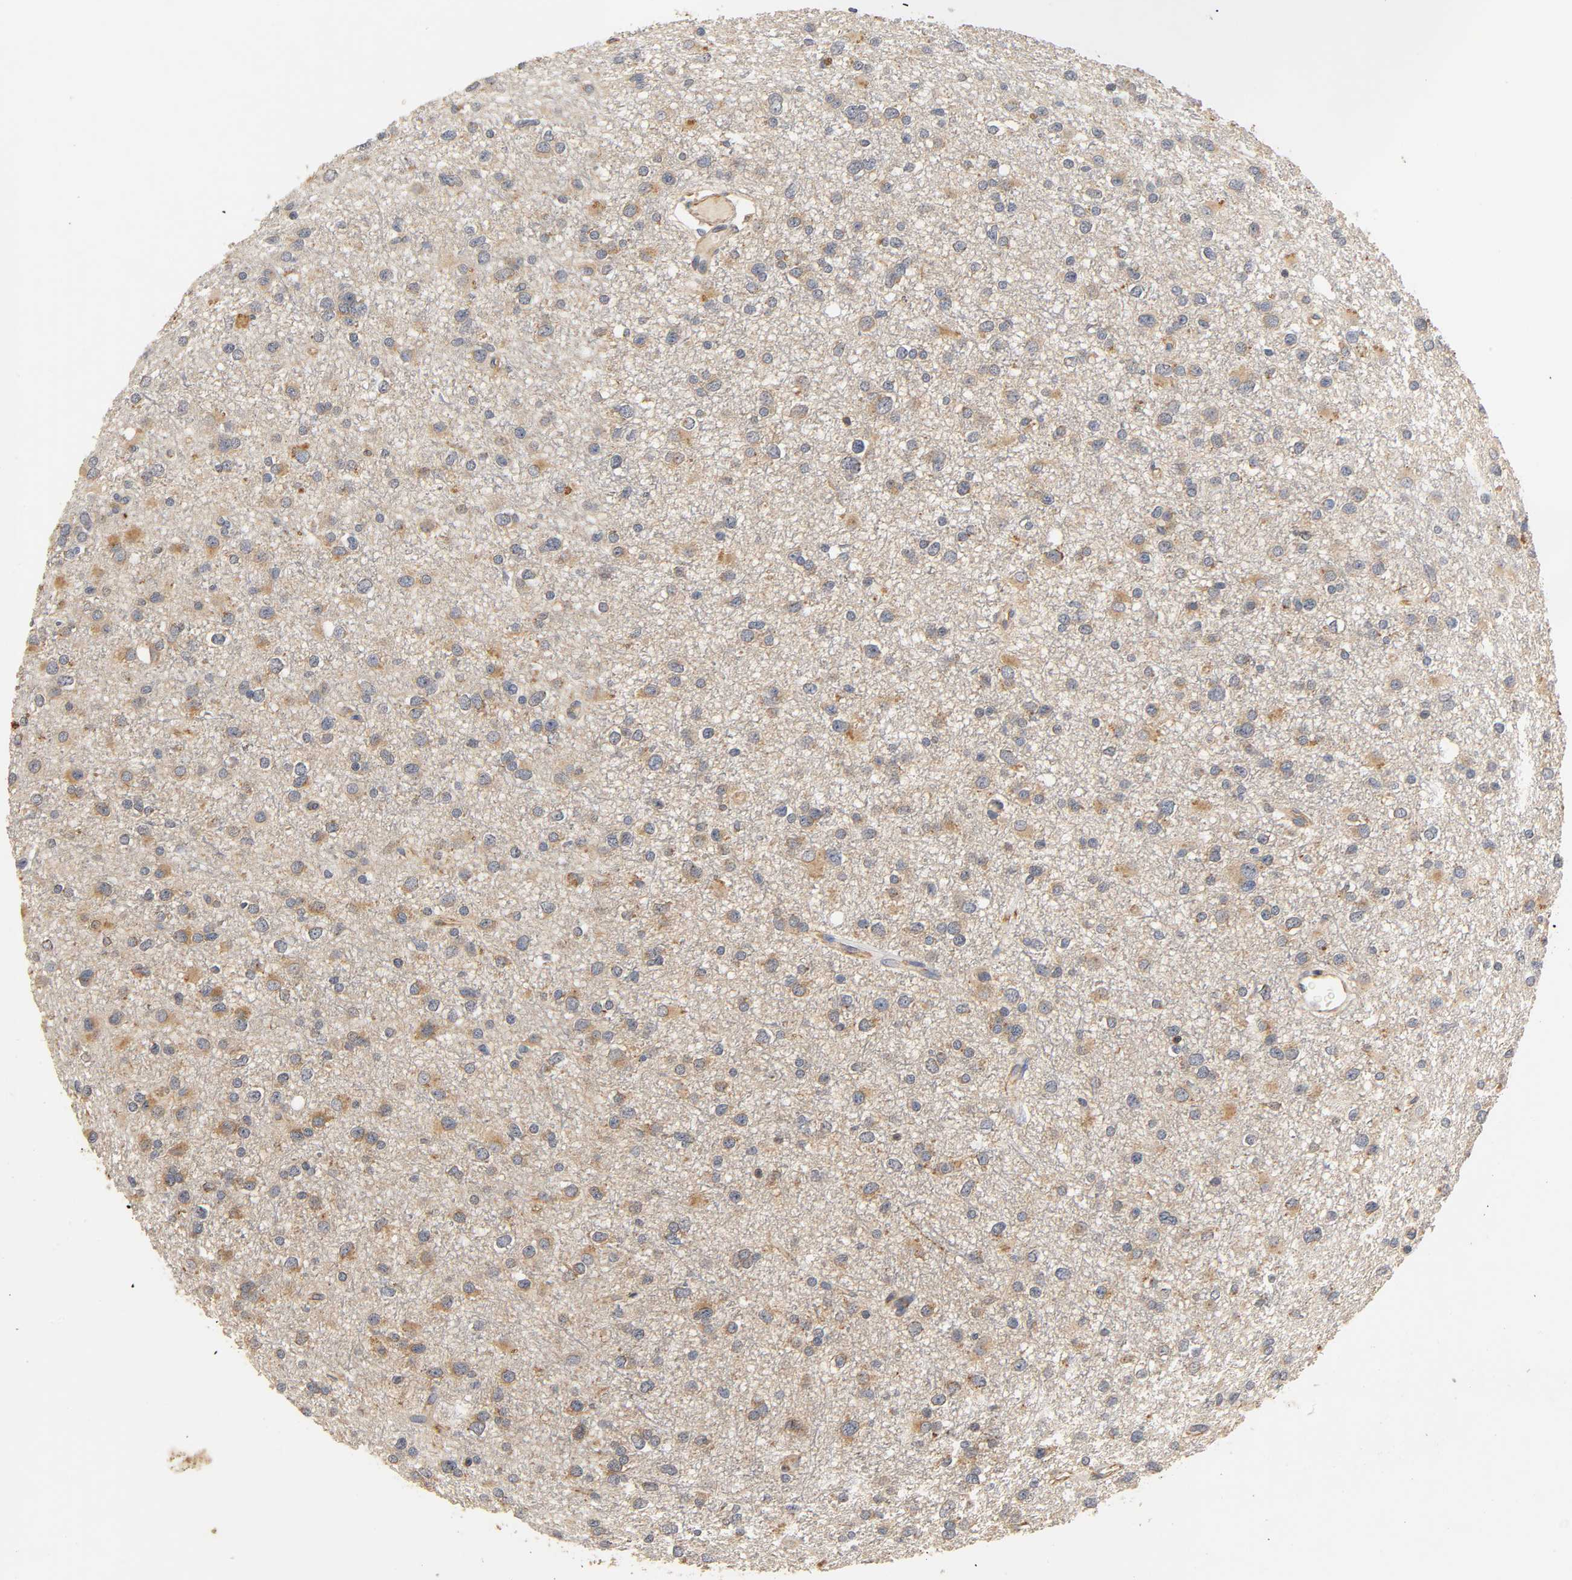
{"staining": {"intensity": "weak", "quantity": "<25%", "location": "cytoplasmic/membranous"}, "tissue": "glioma", "cell_type": "Tumor cells", "image_type": "cancer", "snomed": [{"axis": "morphology", "description": "Glioma, malignant, Low grade"}, {"axis": "topography", "description": "Brain"}], "caption": "Human malignant glioma (low-grade) stained for a protein using IHC shows no positivity in tumor cells.", "gene": "SCAP", "patient": {"sex": "male", "age": 42}}